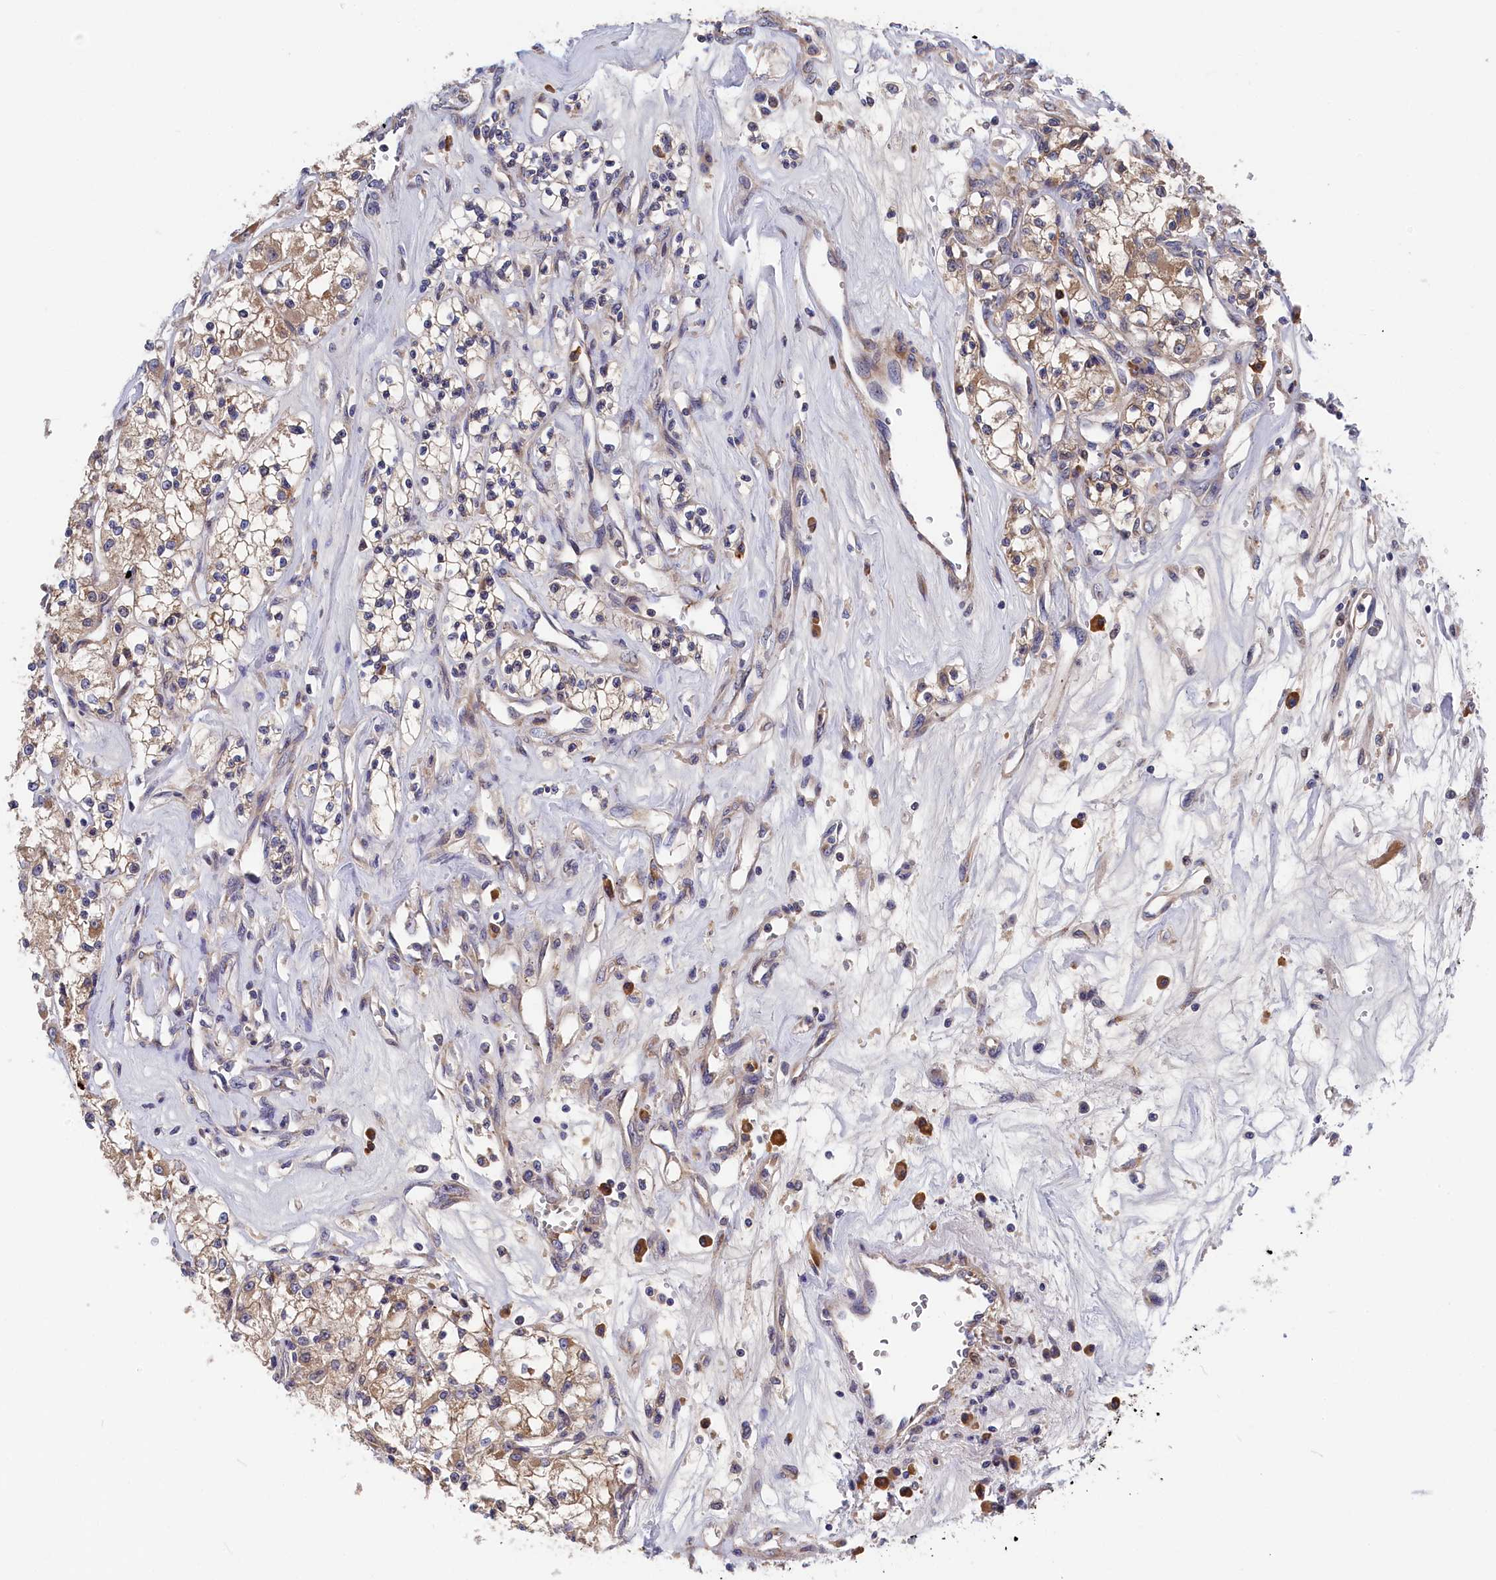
{"staining": {"intensity": "weak", "quantity": ">75%", "location": "cytoplasmic/membranous"}, "tissue": "renal cancer", "cell_type": "Tumor cells", "image_type": "cancer", "snomed": [{"axis": "morphology", "description": "Adenocarcinoma, NOS"}, {"axis": "topography", "description": "Kidney"}], "caption": "This micrograph exhibits immunohistochemistry (IHC) staining of human renal cancer, with low weak cytoplasmic/membranous positivity in about >75% of tumor cells.", "gene": "CYB5D2", "patient": {"sex": "female", "age": 59}}